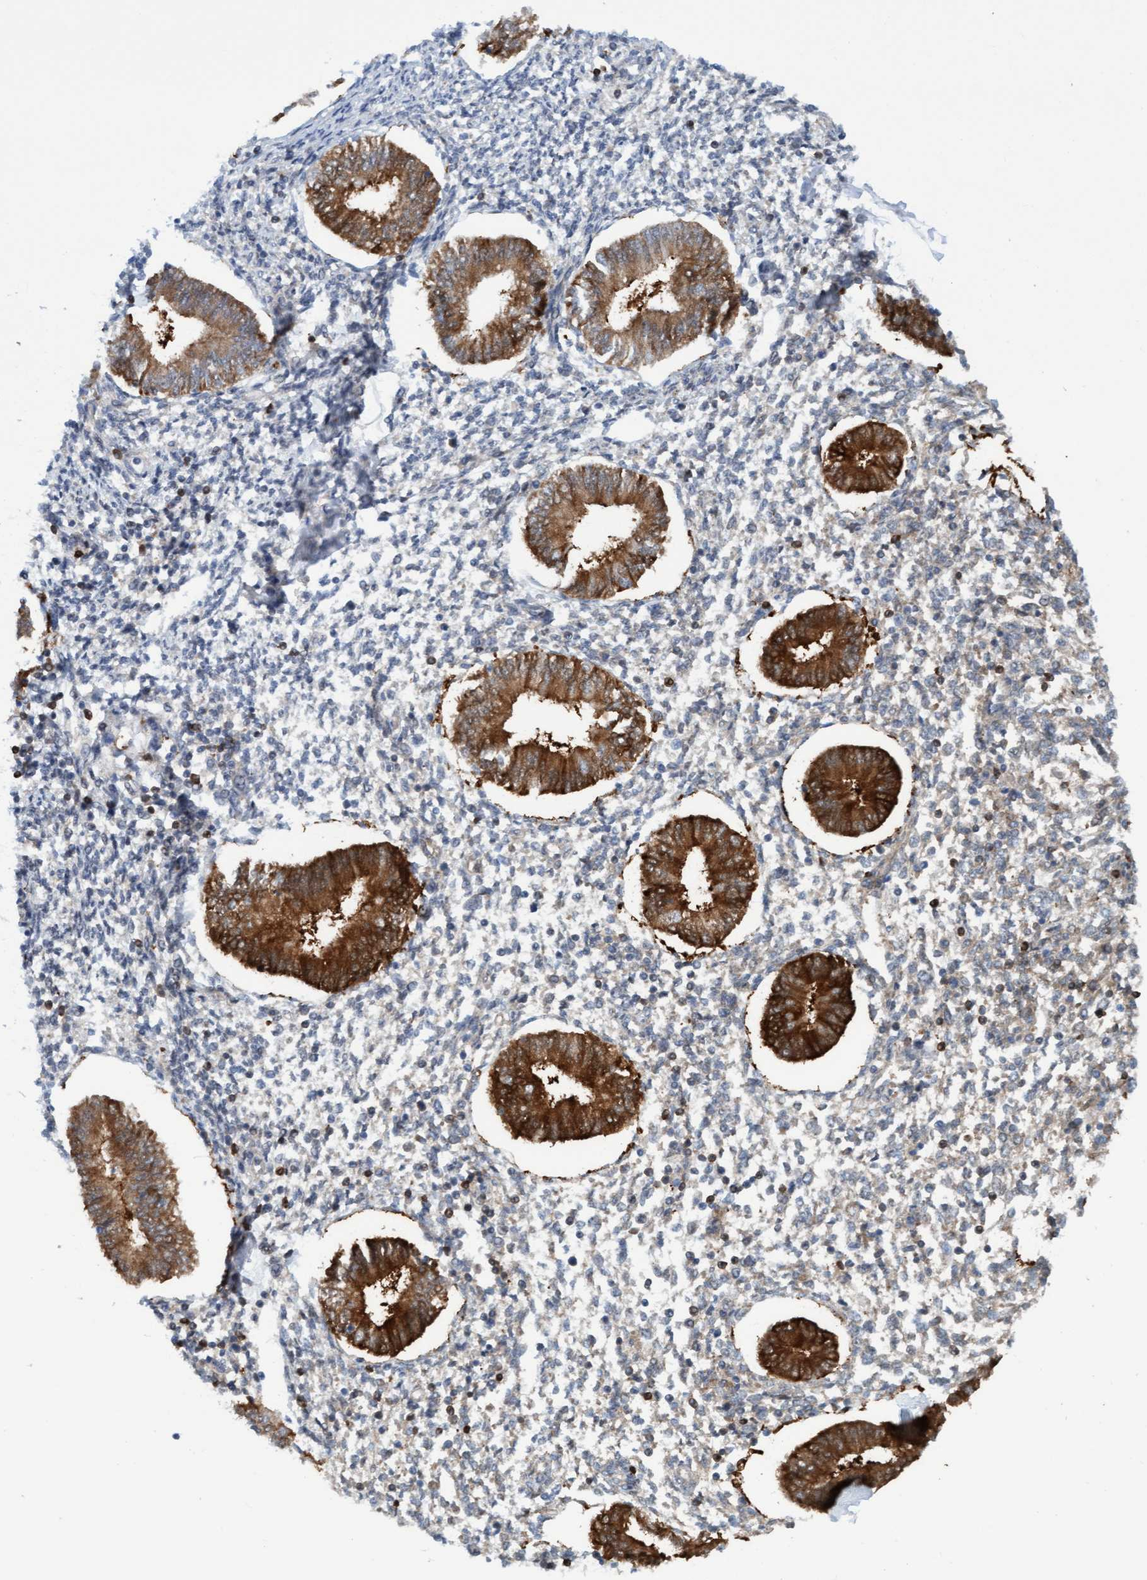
{"staining": {"intensity": "negative", "quantity": "none", "location": "none"}, "tissue": "endometrium", "cell_type": "Cells in endometrial stroma", "image_type": "normal", "snomed": [{"axis": "morphology", "description": "Normal tissue, NOS"}, {"axis": "topography", "description": "Endometrium"}], "caption": "Histopathology image shows no significant protein expression in cells in endometrial stroma of normal endometrium.", "gene": "KLHL25", "patient": {"sex": "female", "age": 50}}